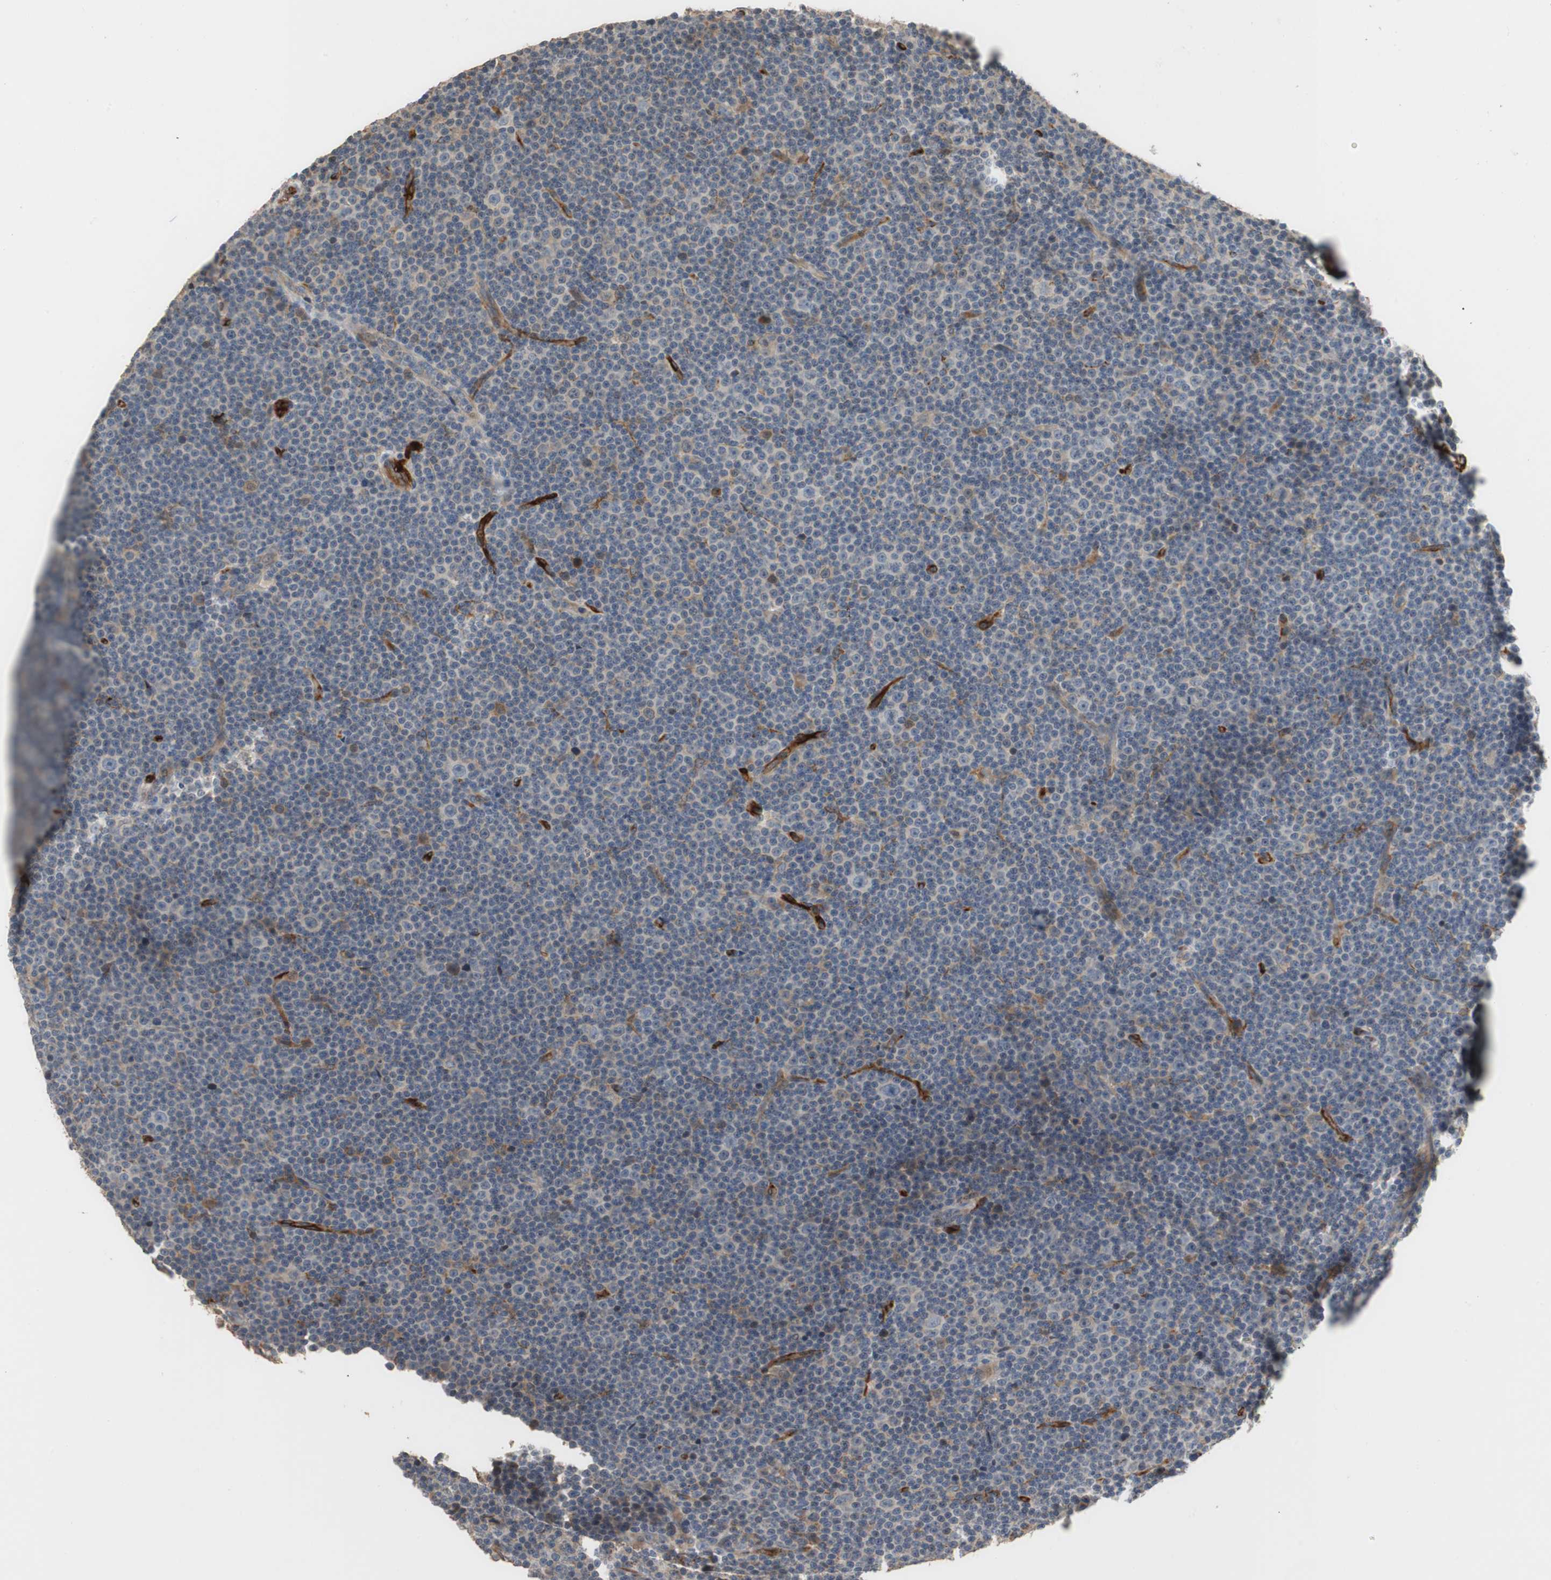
{"staining": {"intensity": "weak", "quantity": "<25%", "location": "cytoplasmic/membranous"}, "tissue": "lymphoma", "cell_type": "Tumor cells", "image_type": "cancer", "snomed": [{"axis": "morphology", "description": "Malignant lymphoma, non-Hodgkin's type, Low grade"}, {"axis": "topography", "description": "Lymph node"}], "caption": "Immunohistochemical staining of human lymphoma exhibits no significant positivity in tumor cells.", "gene": "ALPL", "patient": {"sex": "female", "age": 67}}